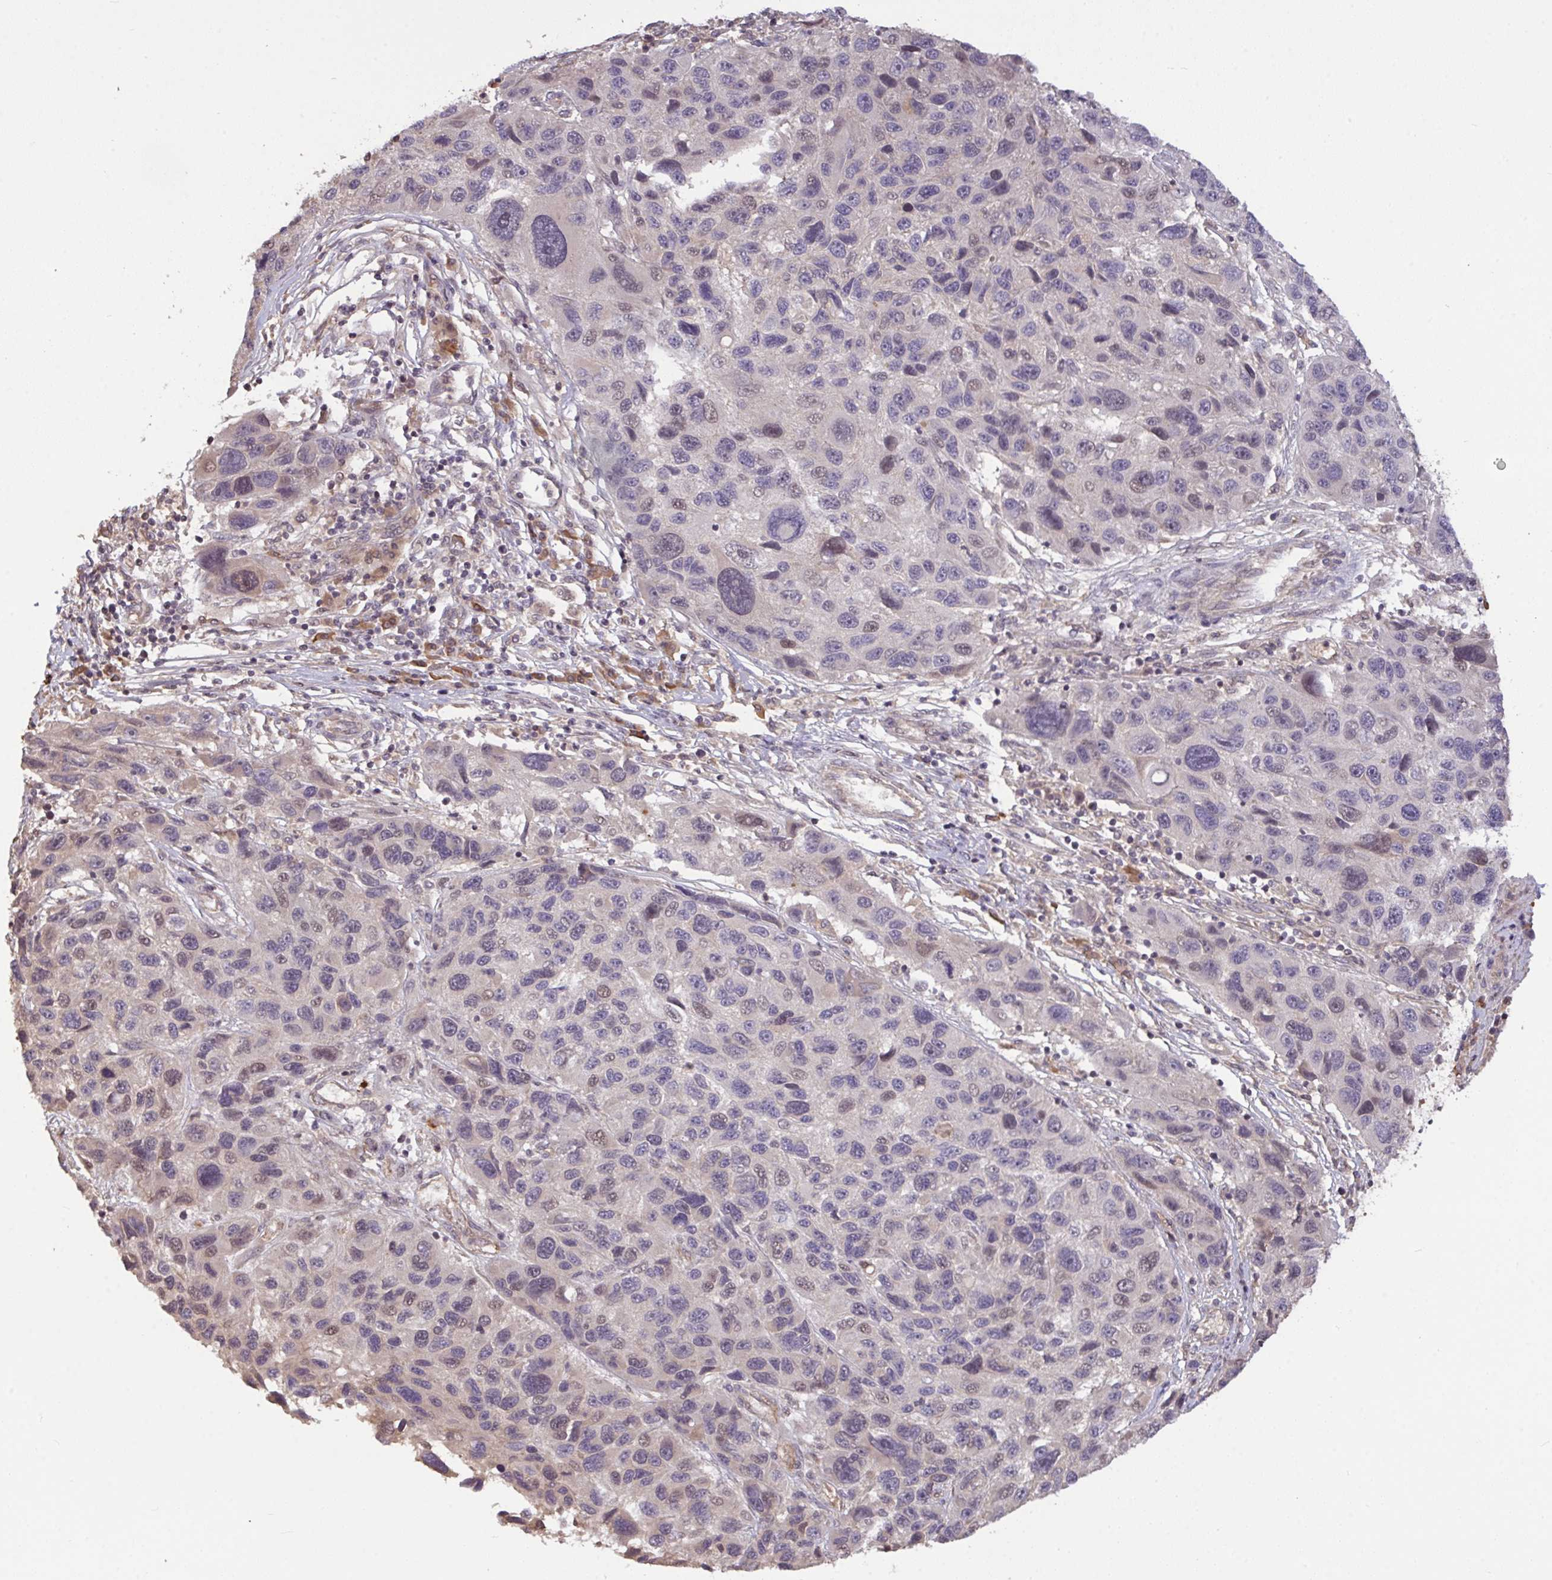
{"staining": {"intensity": "negative", "quantity": "none", "location": "none"}, "tissue": "melanoma", "cell_type": "Tumor cells", "image_type": "cancer", "snomed": [{"axis": "morphology", "description": "Malignant melanoma, NOS"}, {"axis": "topography", "description": "Skin"}], "caption": "Immunohistochemical staining of human malignant melanoma reveals no significant staining in tumor cells.", "gene": "FCER1A", "patient": {"sex": "male", "age": 53}}